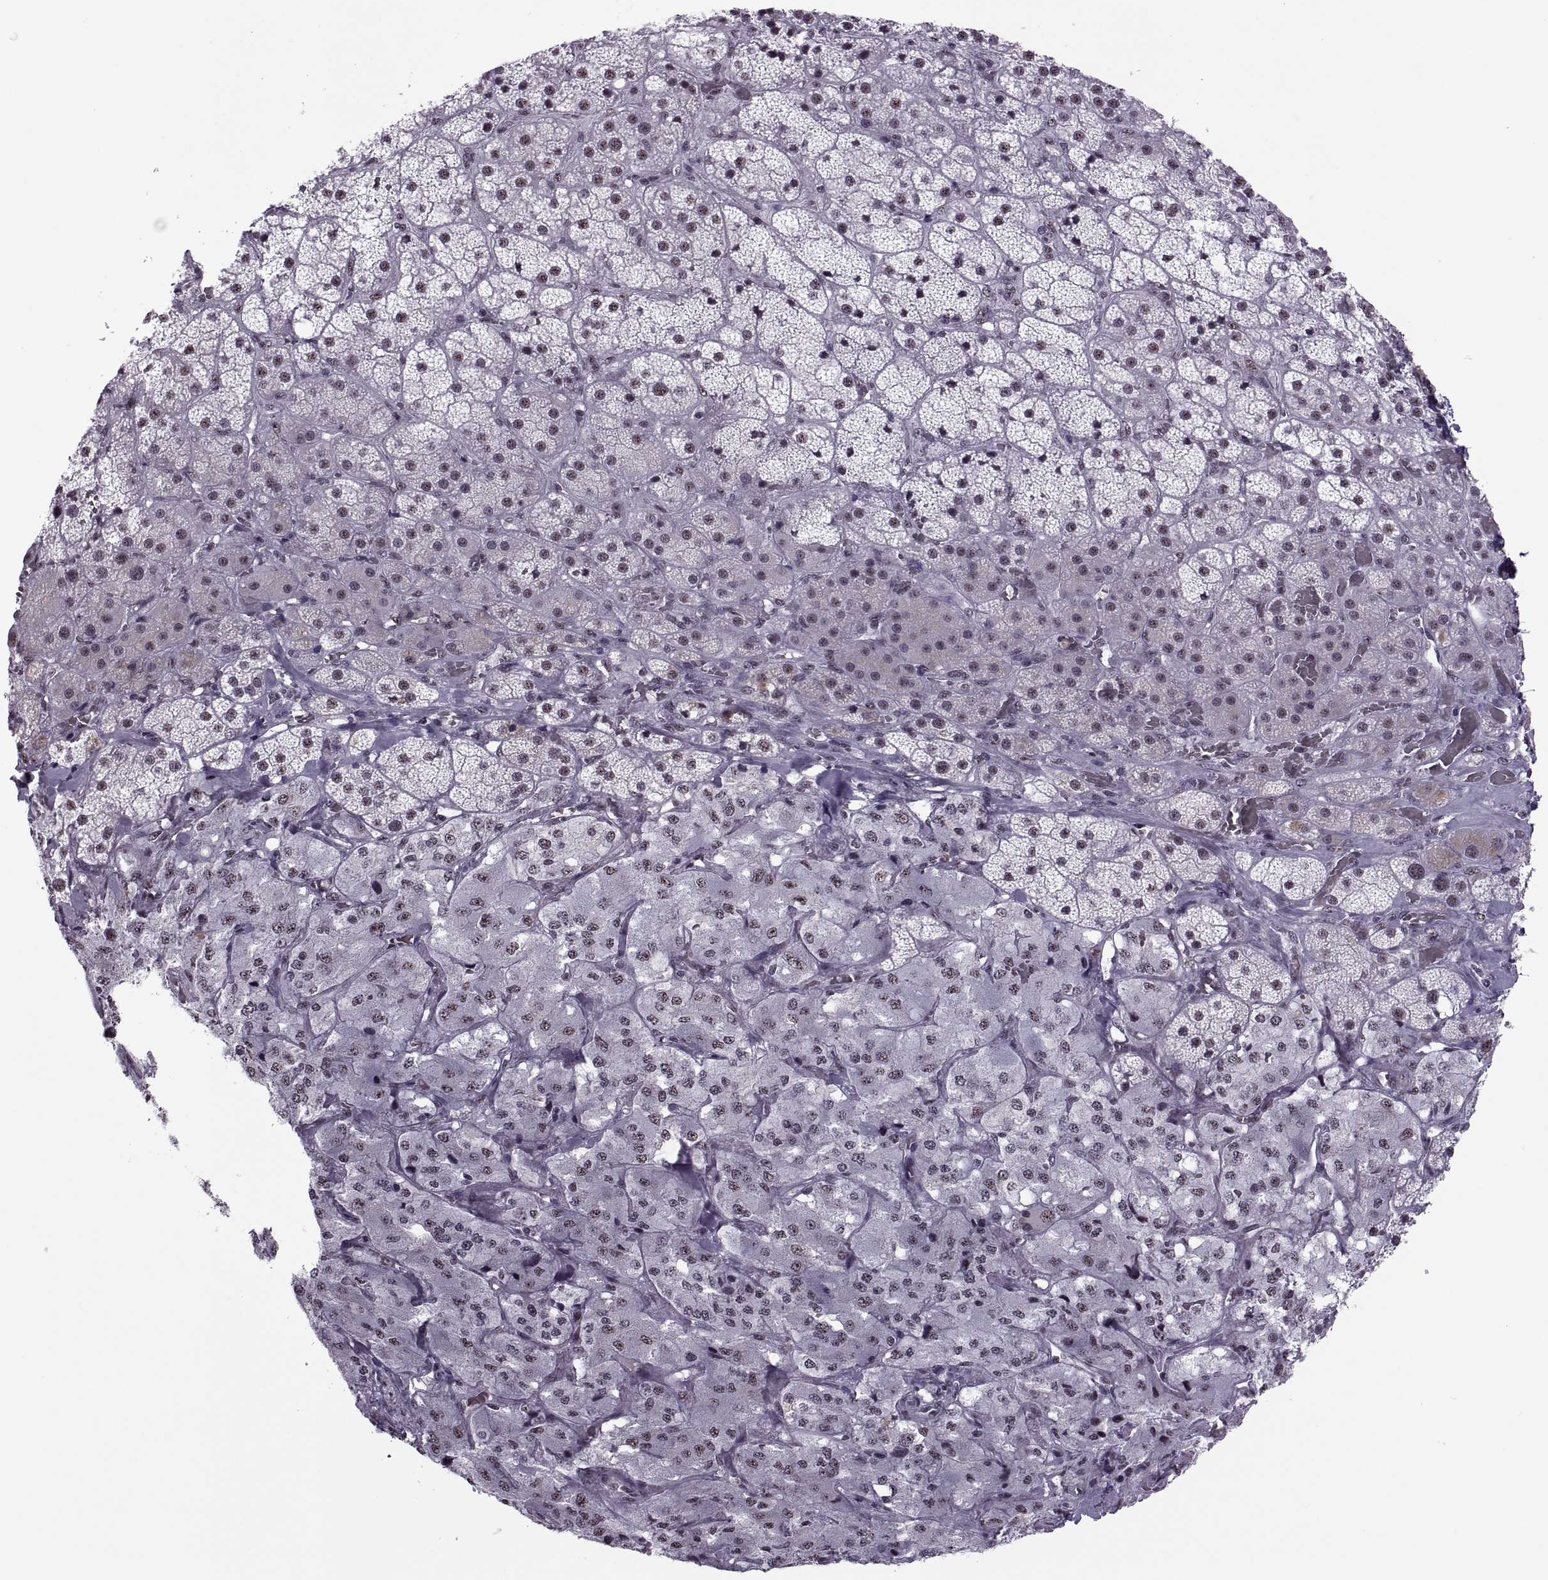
{"staining": {"intensity": "weak", "quantity": ">75%", "location": "nuclear"}, "tissue": "adrenal gland", "cell_type": "Glandular cells", "image_type": "normal", "snomed": [{"axis": "morphology", "description": "Normal tissue, NOS"}, {"axis": "topography", "description": "Adrenal gland"}], "caption": "IHC of benign human adrenal gland displays low levels of weak nuclear staining in approximately >75% of glandular cells.", "gene": "MAGEA4", "patient": {"sex": "male", "age": 57}}